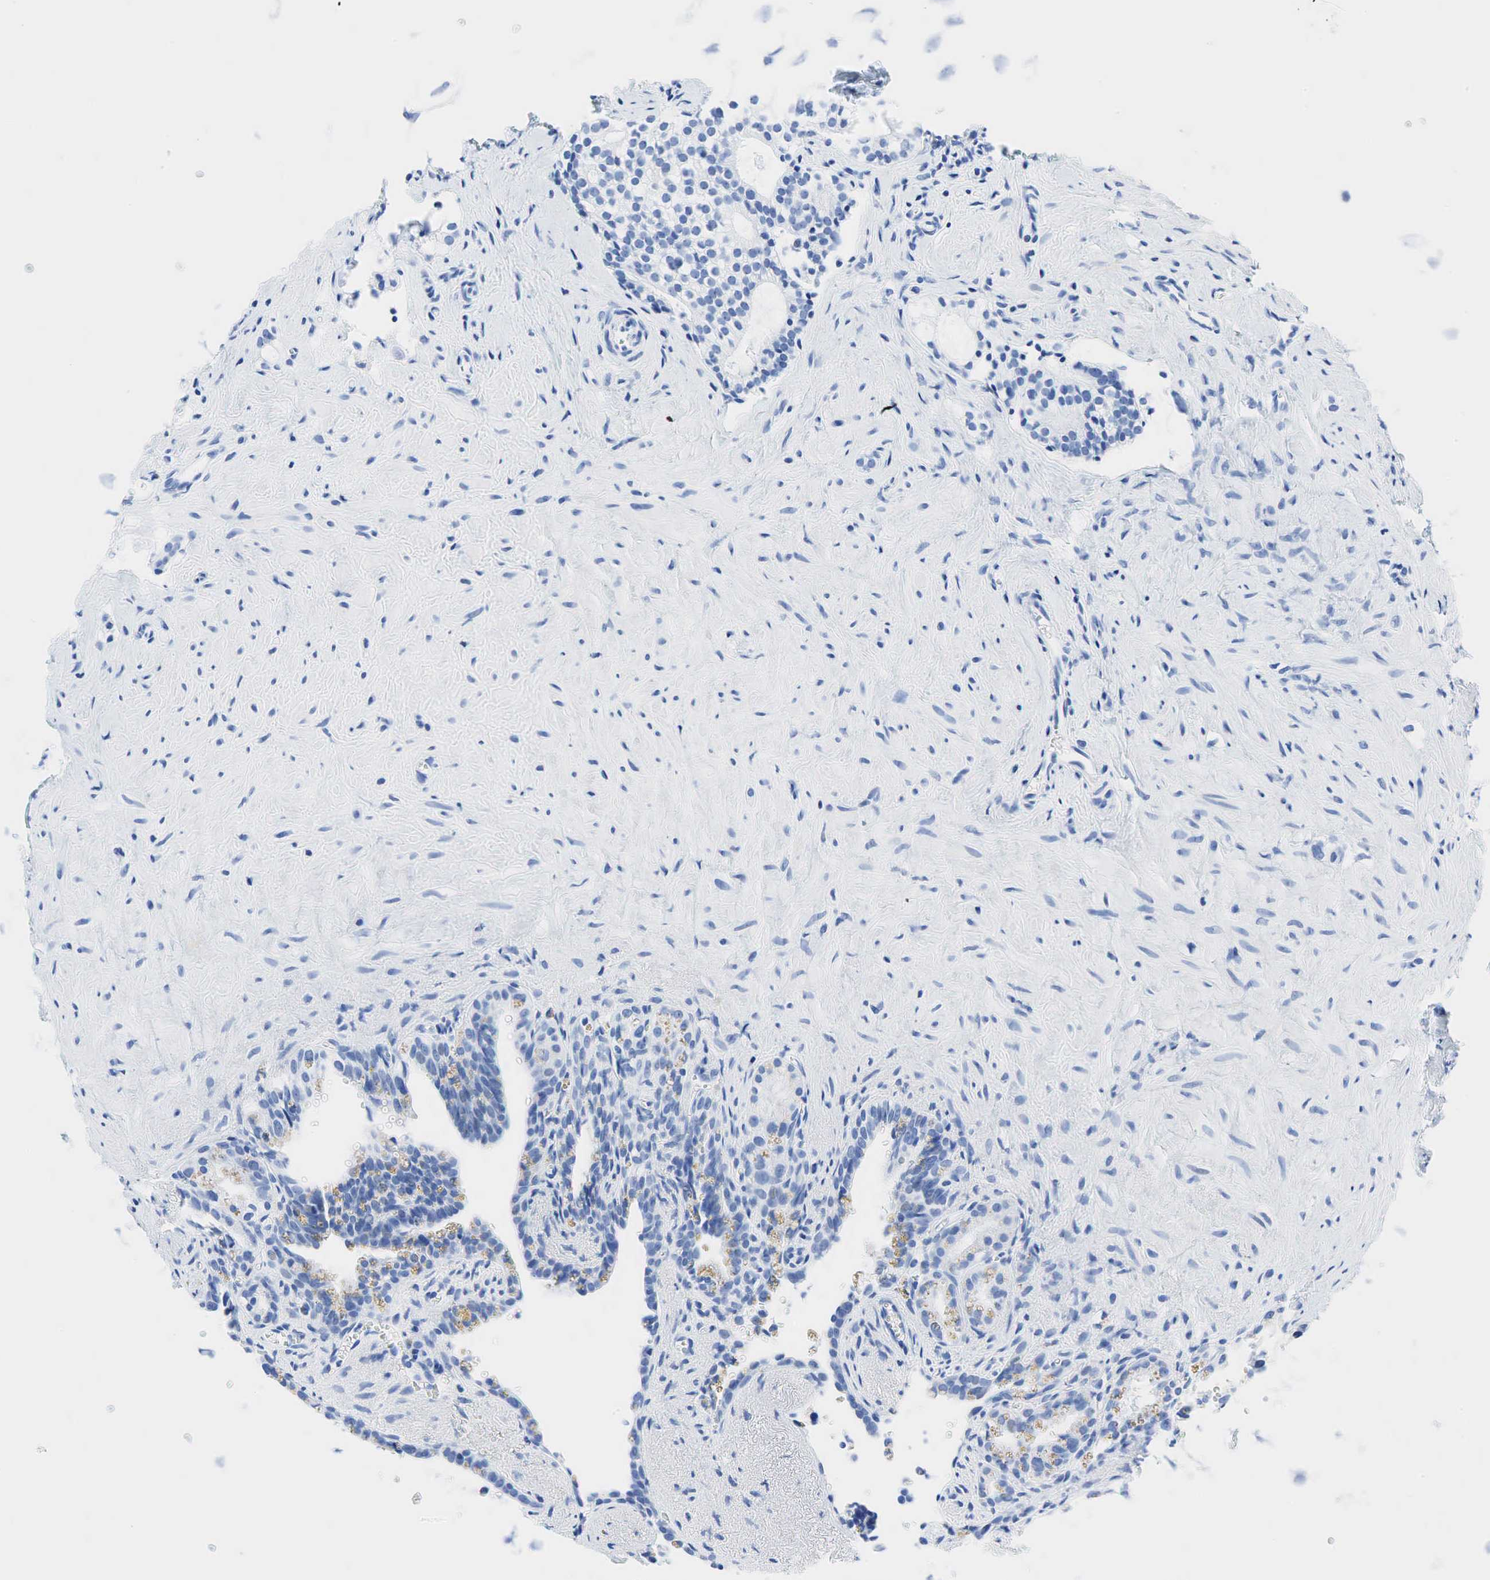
{"staining": {"intensity": "negative", "quantity": "none", "location": "none"}, "tissue": "seminal vesicle", "cell_type": "Glandular cells", "image_type": "normal", "snomed": [{"axis": "morphology", "description": "Normal tissue, NOS"}, {"axis": "topography", "description": "Seminal veicle"}], "caption": "Immunohistochemistry of normal seminal vesicle displays no positivity in glandular cells.", "gene": "INHA", "patient": {"sex": "male", "age": 60}}